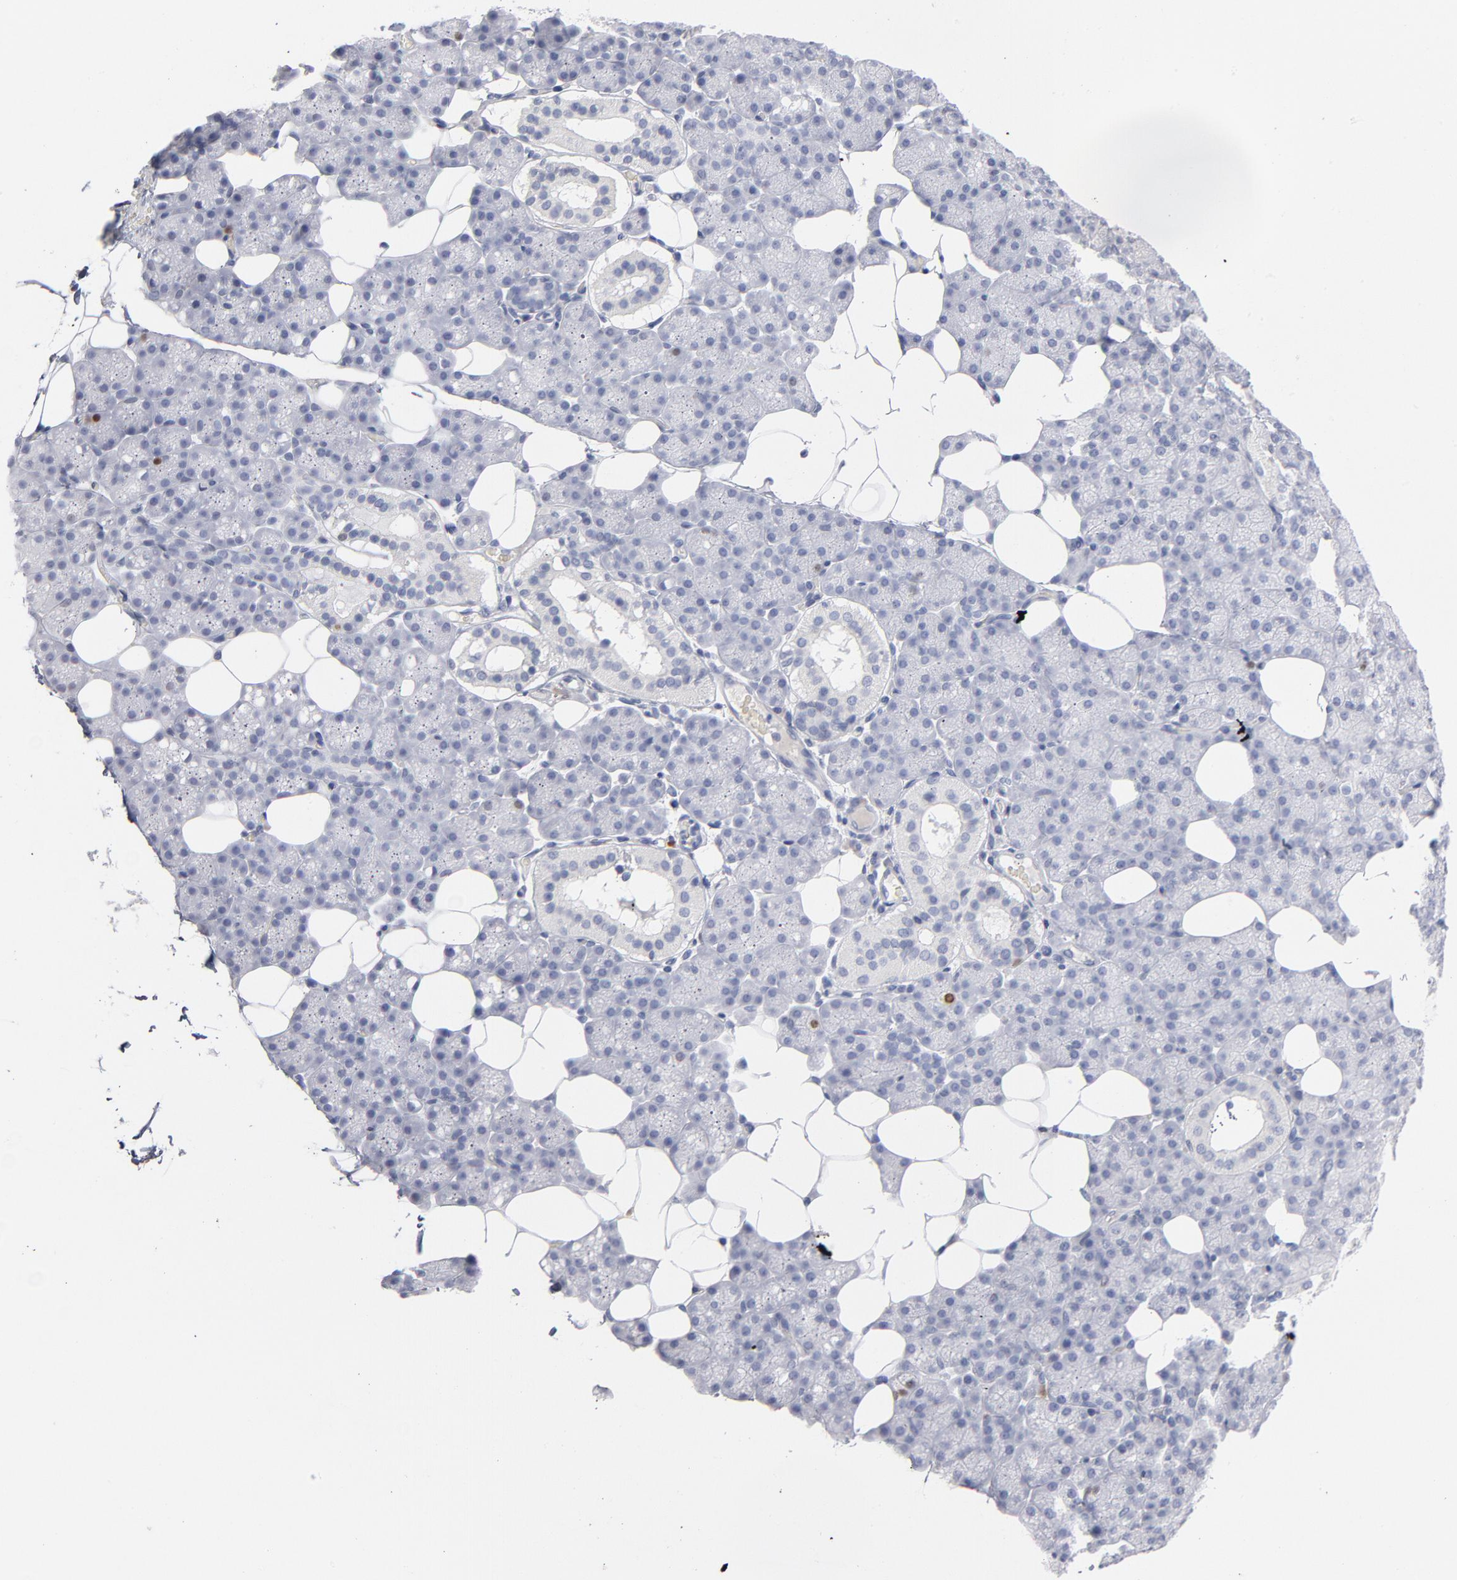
{"staining": {"intensity": "moderate", "quantity": "<25%", "location": "nuclear"}, "tissue": "salivary gland", "cell_type": "Glandular cells", "image_type": "normal", "snomed": [{"axis": "morphology", "description": "Normal tissue, NOS"}, {"axis": "topography", "description": "Lymph node"}, {"axis": "topography", "description": "Salivary gland"}], "caption": "IHC (DAB (3,3'-diaminobenzidine)) staining of benign human salivary gland shows moderate nuclear protein positivity in about <25% of glandular cells.", "gene": "MCM7", "patient": {"sex": "male", "age": 8}}